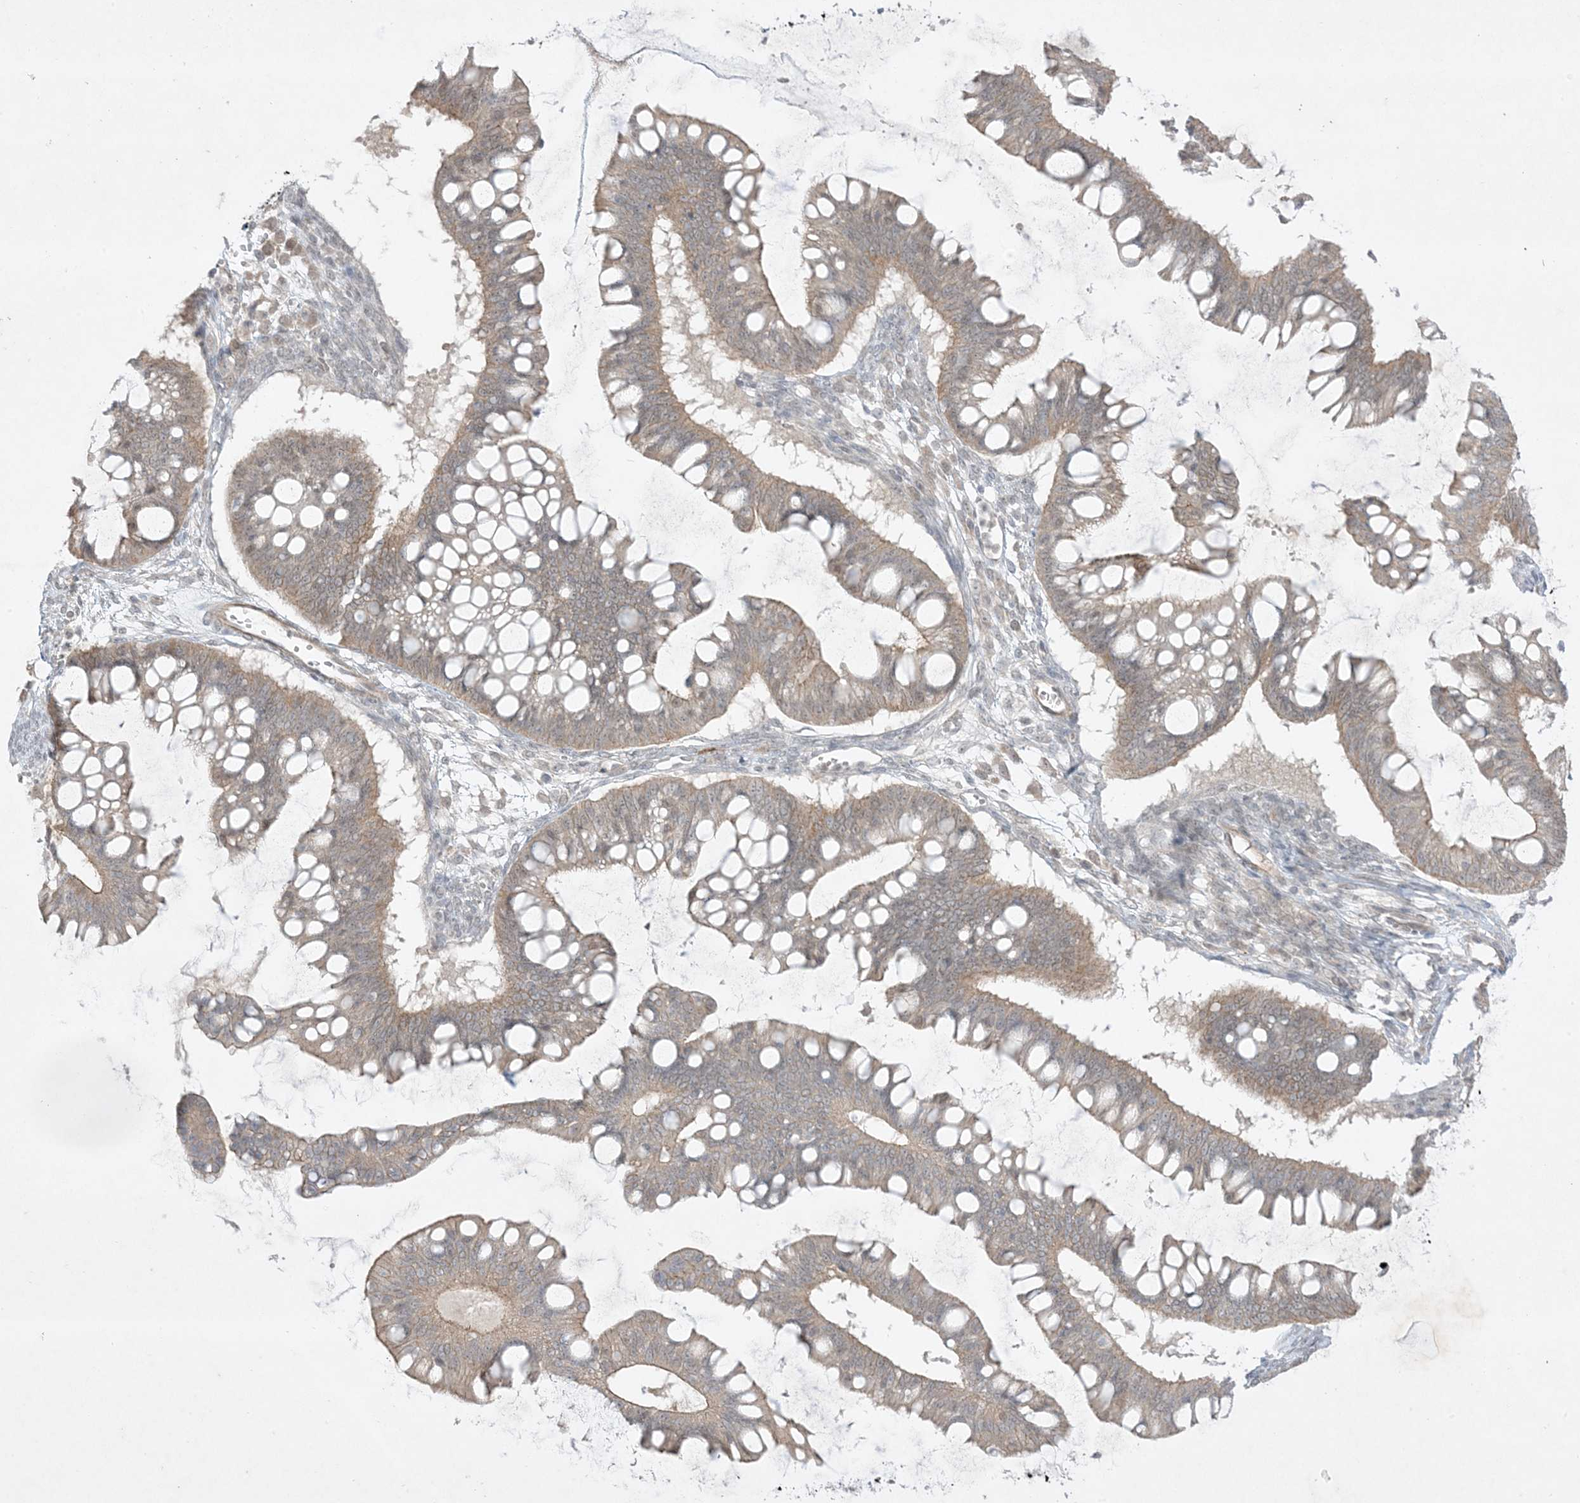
{"staining": {"intensity": "weak", "quantity": ">75%", "location": "cytoplasmic/membranous"}, "tissue": "ovarian cancer", "cell_type": "Tumor cells", "image_type": "cancer", "snomed": [{"axis": "morphology", "description": "Cystadenocarcinoma, mucinous, NOS"}, {"axis": "topography", "description": "Ovary"}], "caption": "This image displays immunohistochemistry staining of ovarian mucinous cystadenocarcinoma, with low weak cytoplasmic/membranous positivity in about >75% of tumor cells.", "gene": "PTK6", "patient": {"sex": "female", "age": 73}}